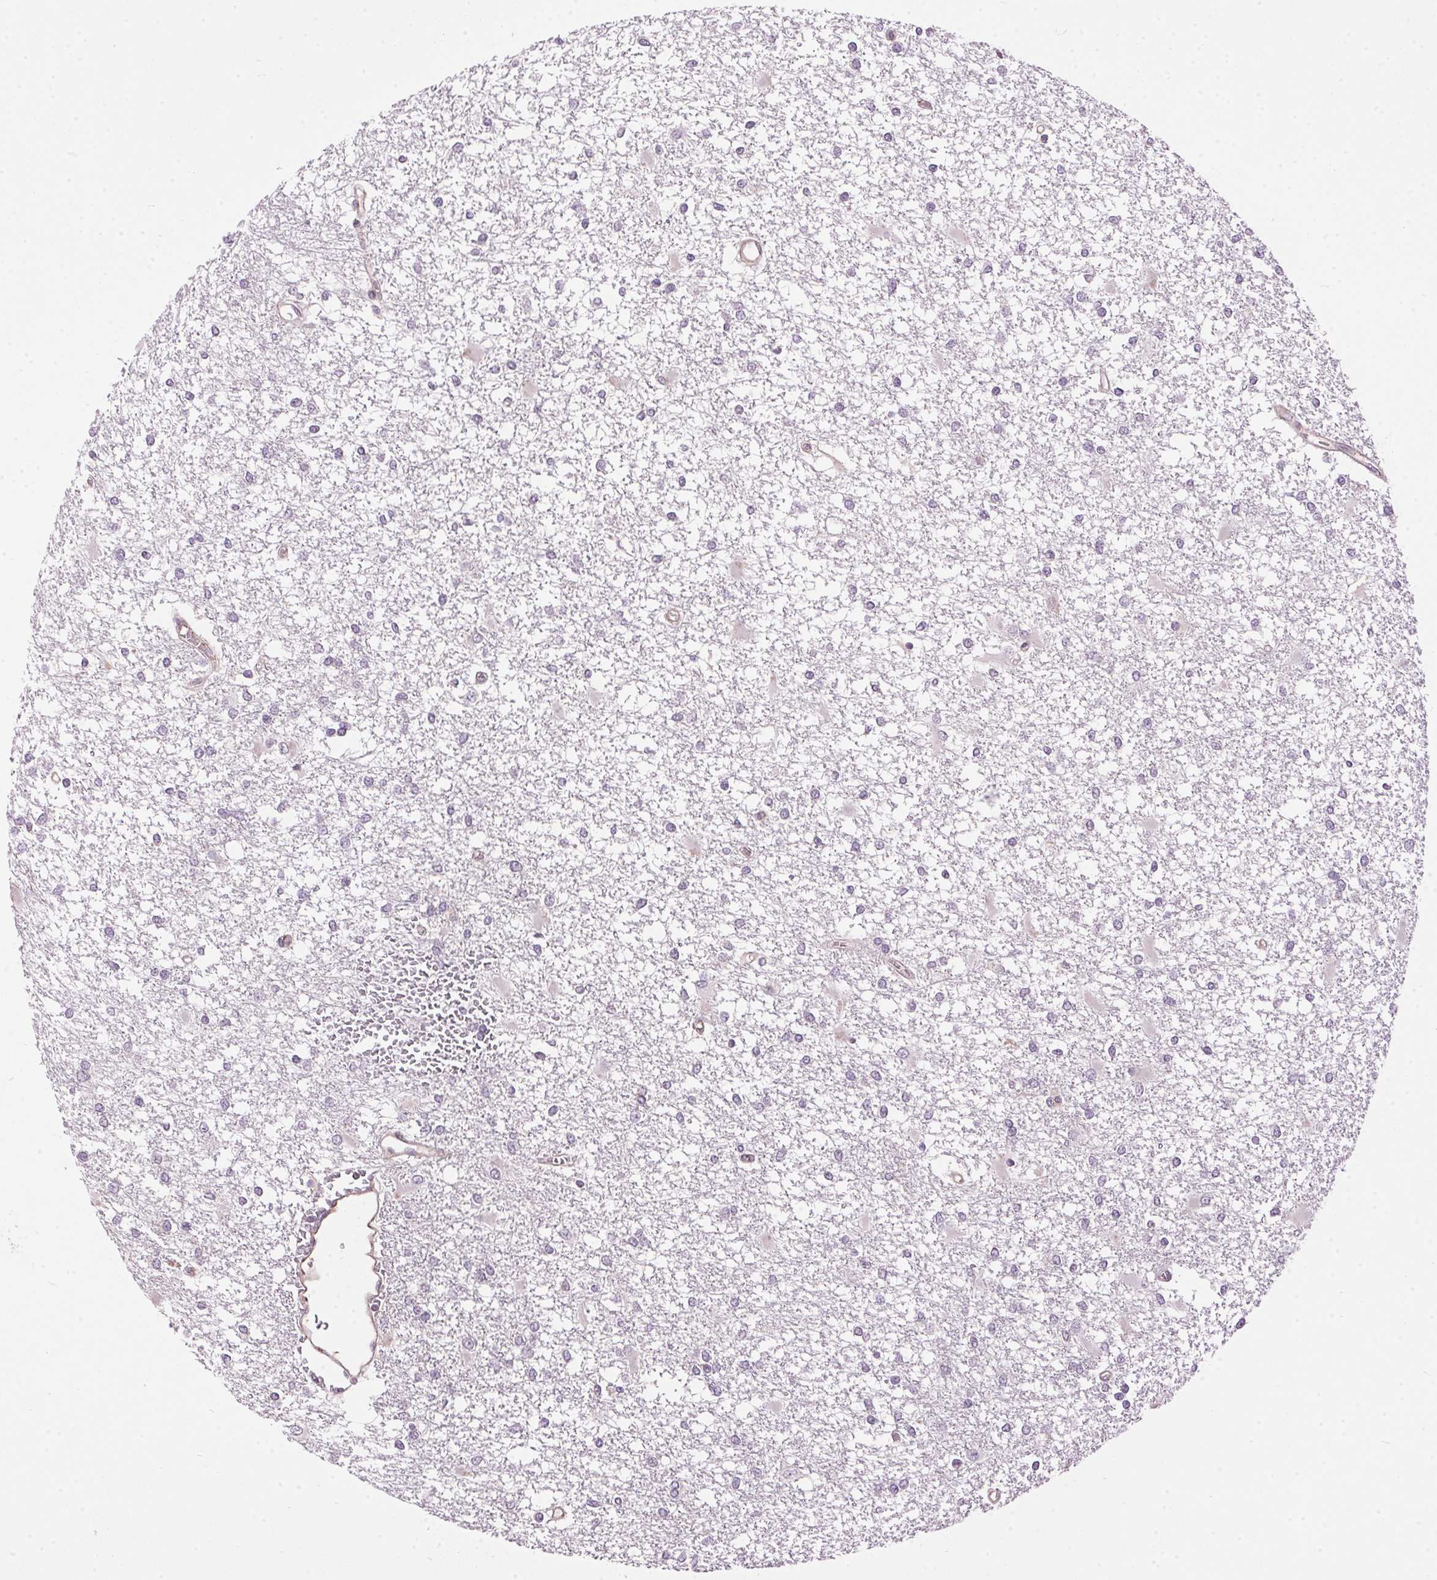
{"staining": {"intensity": "negative", "quantity": "none", "location": "none"}, "tissue": "glioma", "cell_type": "Tumor cells", "image_type": "cancer", "snomed": [{"axis": "morphology", "description": "Glioma, malignant, High grade"}, {"axis": "topography", "description": "Cerebral cortex"}], "caption": "DAB (3,3'-diaminobenzidine) immunohistochemical staining of glioma exhibits no significant expression in tumor cells.", "gene": "GOLPH3", "patient": {"sex": "male", "age": 79}}